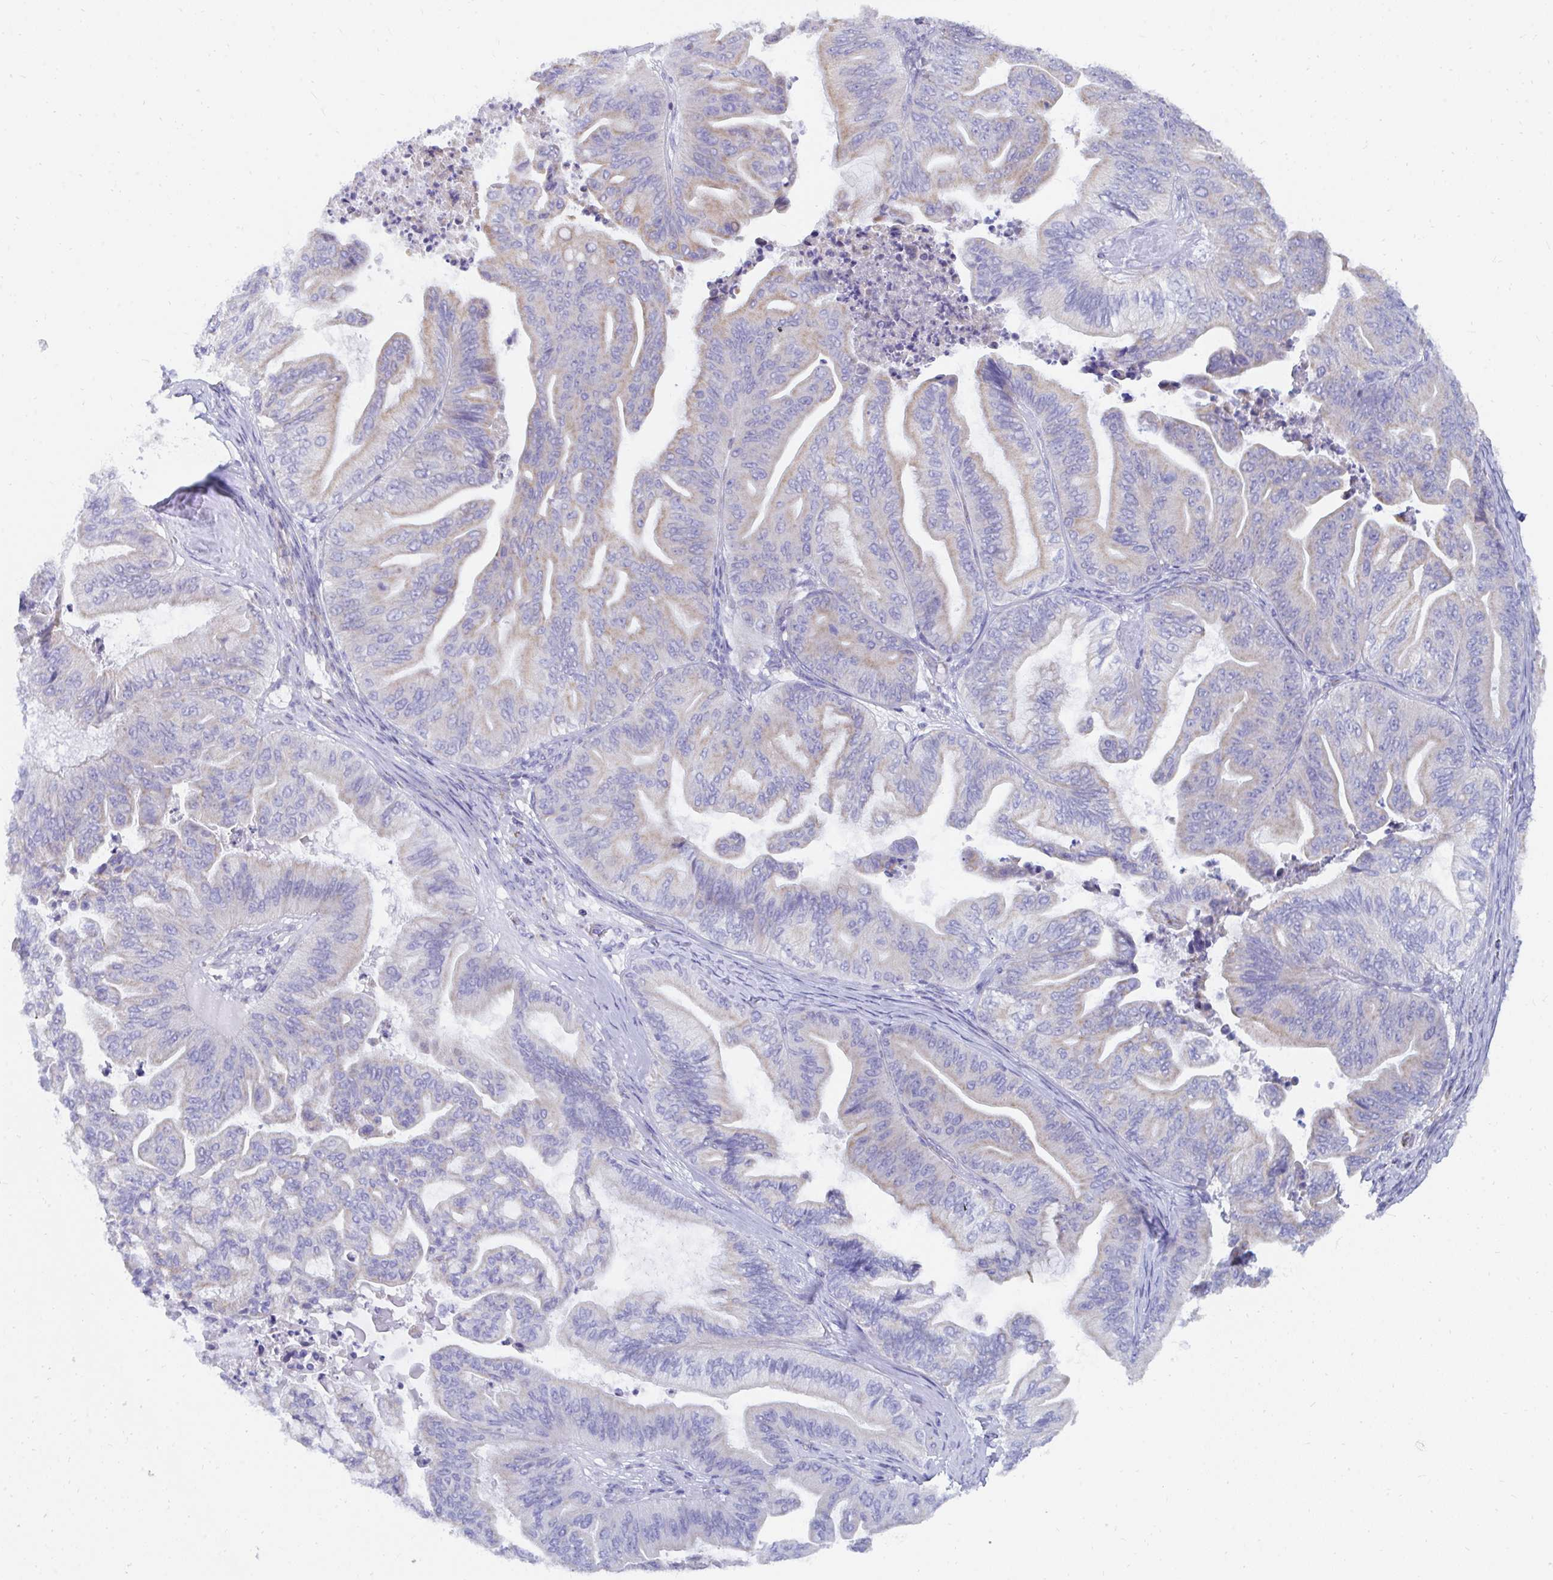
{"staining": {"intensity": "weak", "quantity": "<25%", "location": "cytoplasmic/membranous"}, "tissue": "ovarian cancer", "cell_type": "Tumor cells", "image_type": "cancer", "snomed": [{"axis": "morphology", "description": "Cystadenocarcinoma, mucinous, NOS"}, {"axis": "topography", "description": "Ovary"}], "caption": "Protein analysis of ovarian cancer demonstrates no significant staining in tumor cells.", "gene": "PC", "patient": {"sex": "female", "age": 67}}